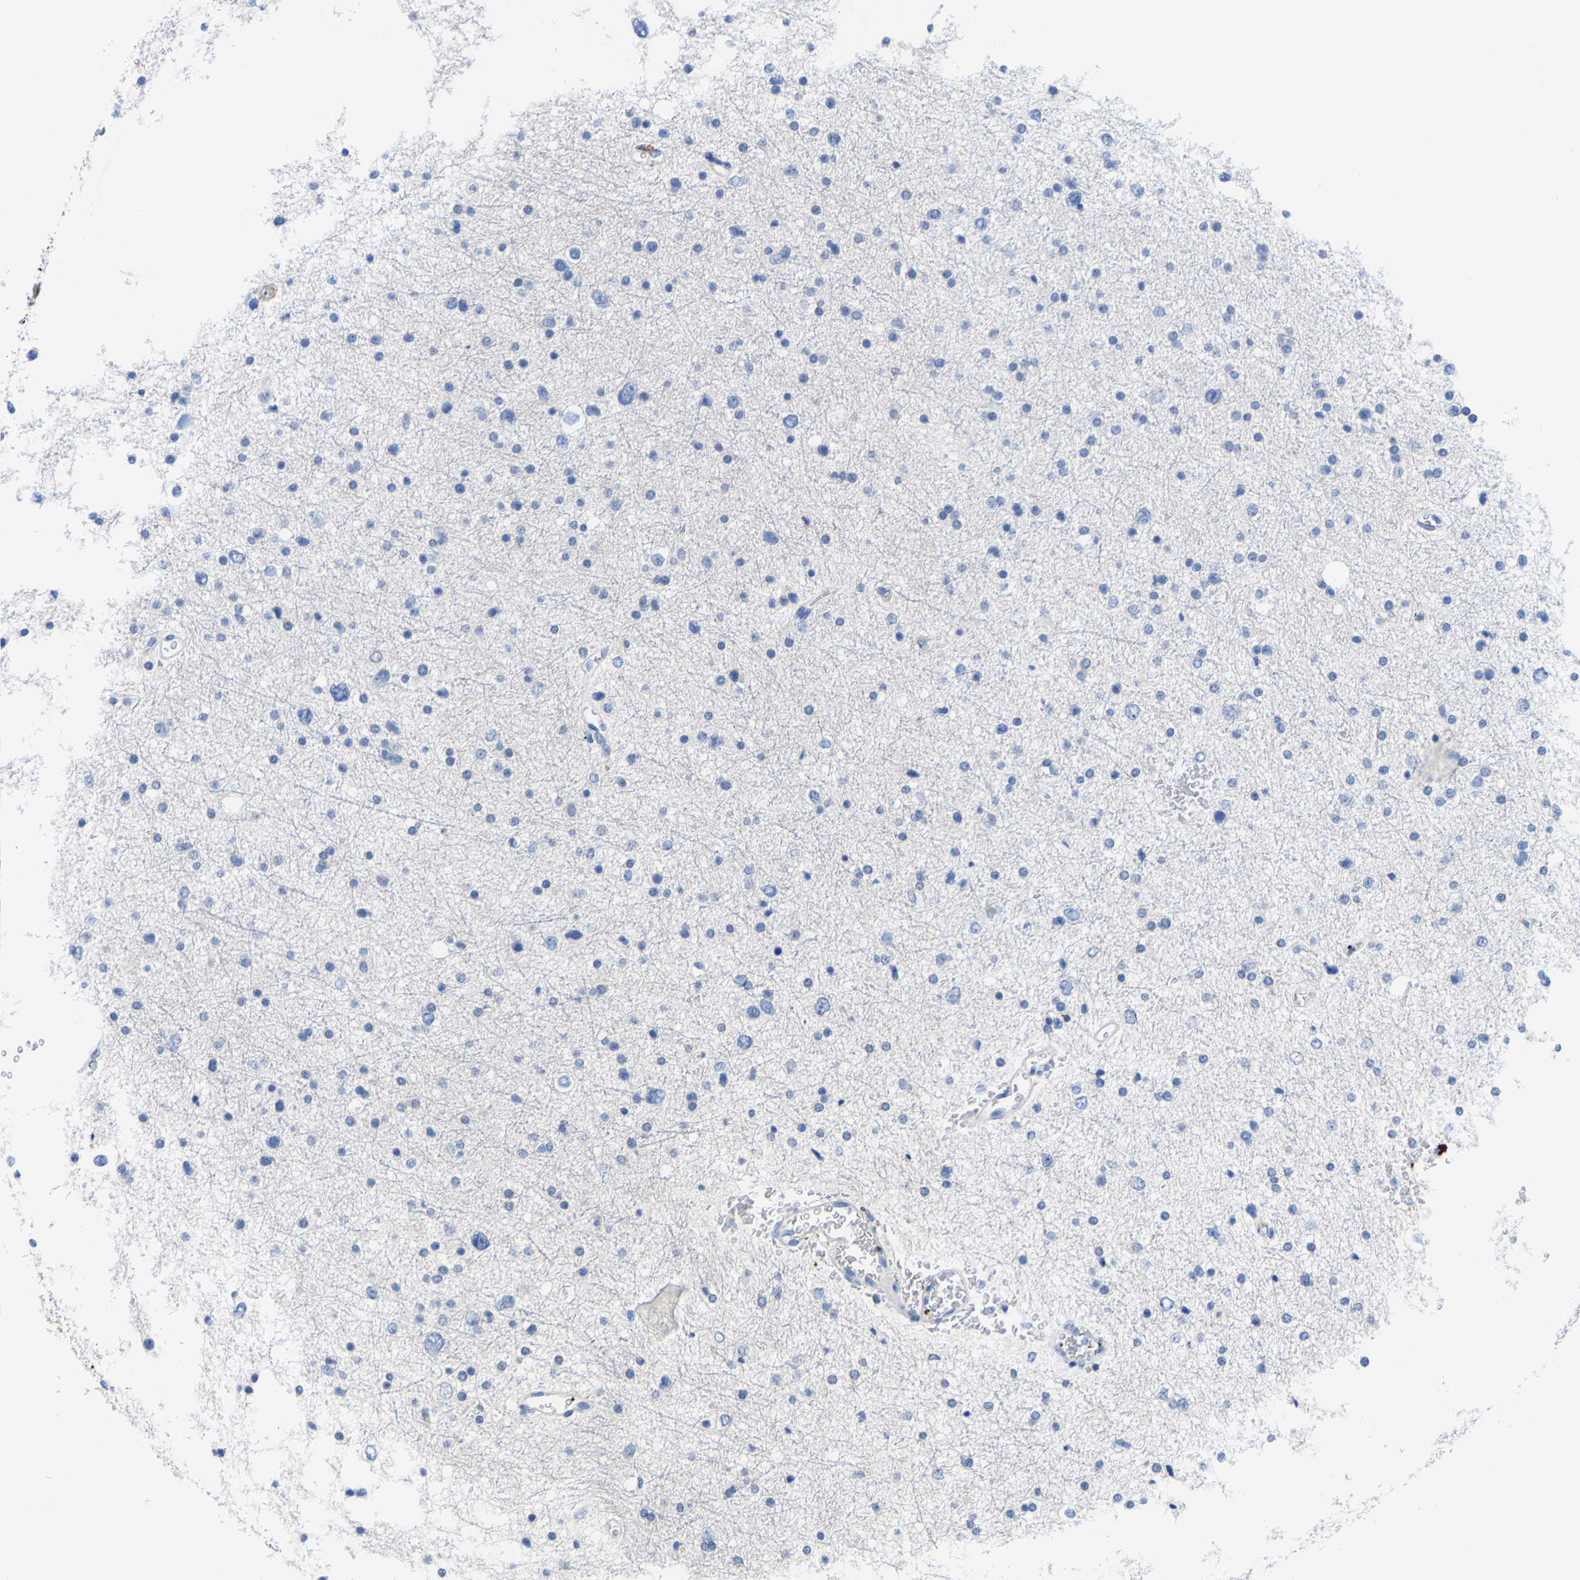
{"staining": {"intensity": "negative", "quantity": "none", "location": "none"}, "tissue": "glioma", "cell_type": "Tumor cells", "image_type": "cancer", "snomed": [{"axis": "morphology", "description": "Glioma, malignant, Low grade"}, {"axis": "topography", "description": "Brain"}], "caption": "A micrograph of glioma stained for a protein exhibits no brown staining in tumor cells.", "gene": "FGF18", "patient": {"sex": "female", "age": 37}}